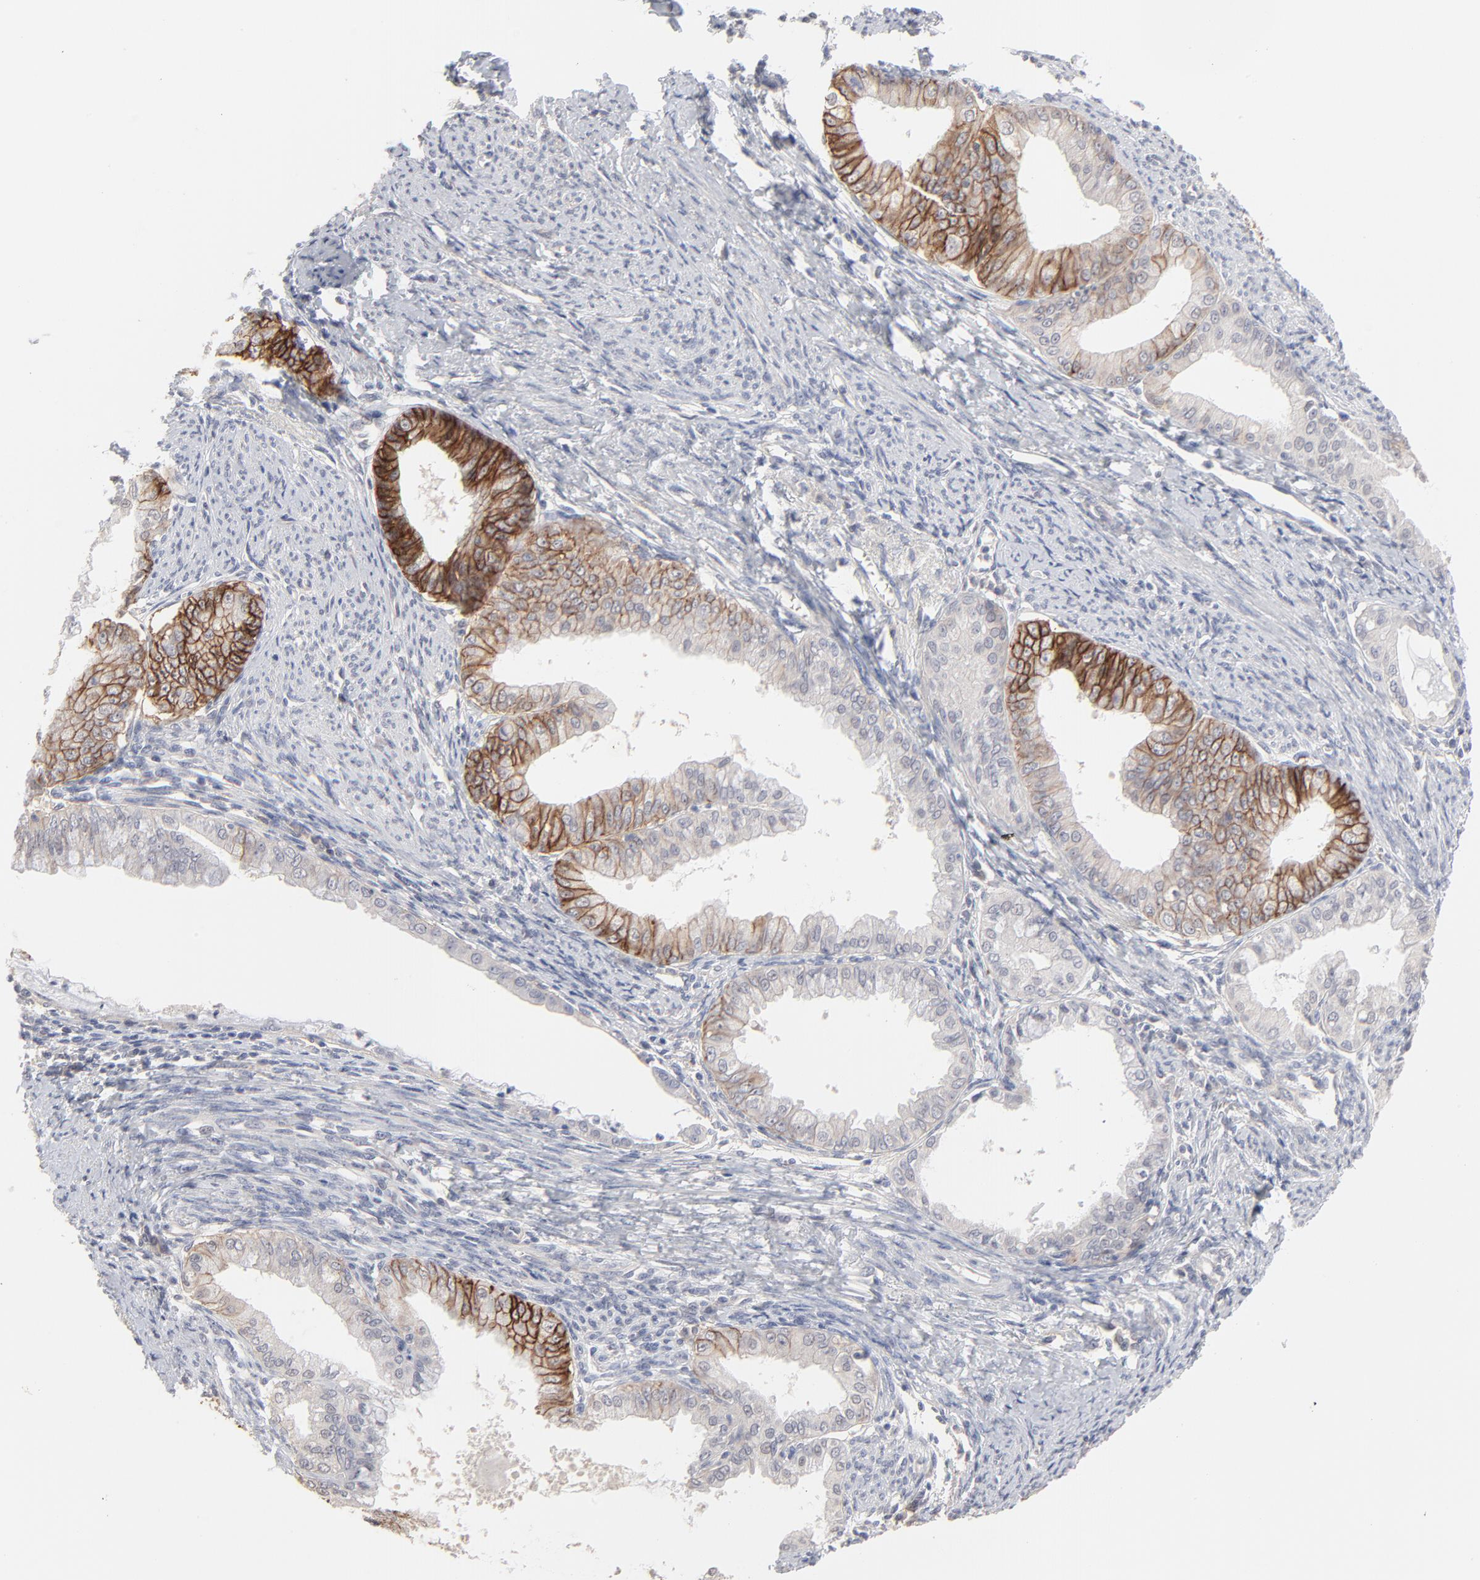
{"staining": {"intensity": "strong", "quantity": "<25%", "location": "cytoplasmic/membranous"}, "tissue": "endometrial cancer", "cell_type": "Tumor cells", "image_type": "cancer", "snomed": [{"axis": "morphology", "description": "Adenocarcinoma, NOS"}, {"axis": "topography", "description": "Endometrium"}], "caption": "This micrograph shows immunohistochemistry (IHC) staining of human endometrial cancer, with medium strong cytoplasmic/membranous staining in about <25% of tumor cells.", "gene": "SLC16A1", "patient": {"sex": "female", "age": 76}}